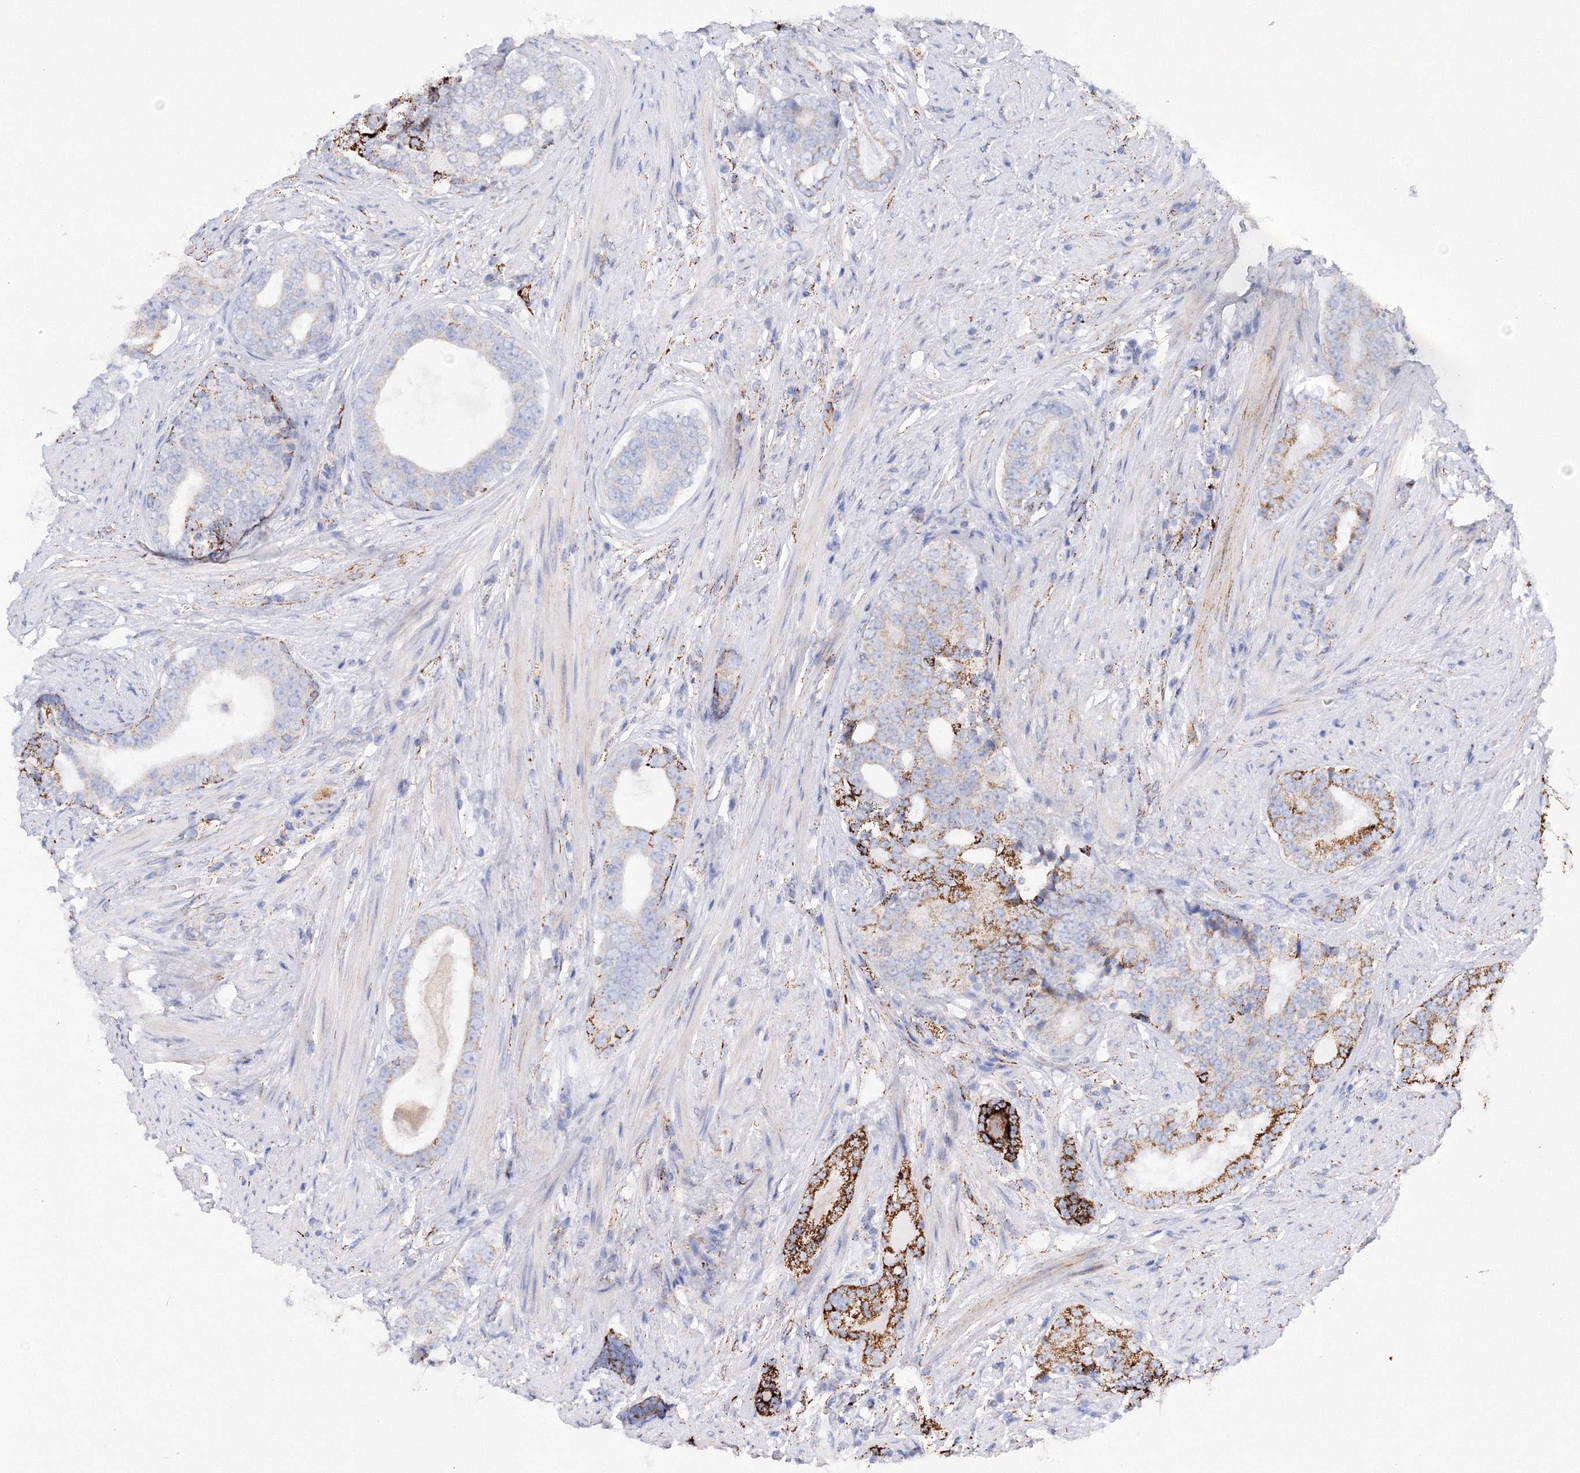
{"staining": {"intensity": "strong", "quantity": "<25%", "location": "cytoplasmic/membranous"}, "tissue": "prostate cancer", "cell_type": "Tumor cells", "image_type": "cancer", "snomed": [{"axis": "morphology", "description": "Adenocarcinoma, High grade"}, {"axis": "topography", "description": "Prostate"}], "caption": "Immunohistochemistry (DAB) staining of prostate cancer reveals strong cytoplasmic/membranous protein staining in approximately <25% of tumor cells.", "gene": "MERTK", "patient": {"sex": "male", "age": 56}}